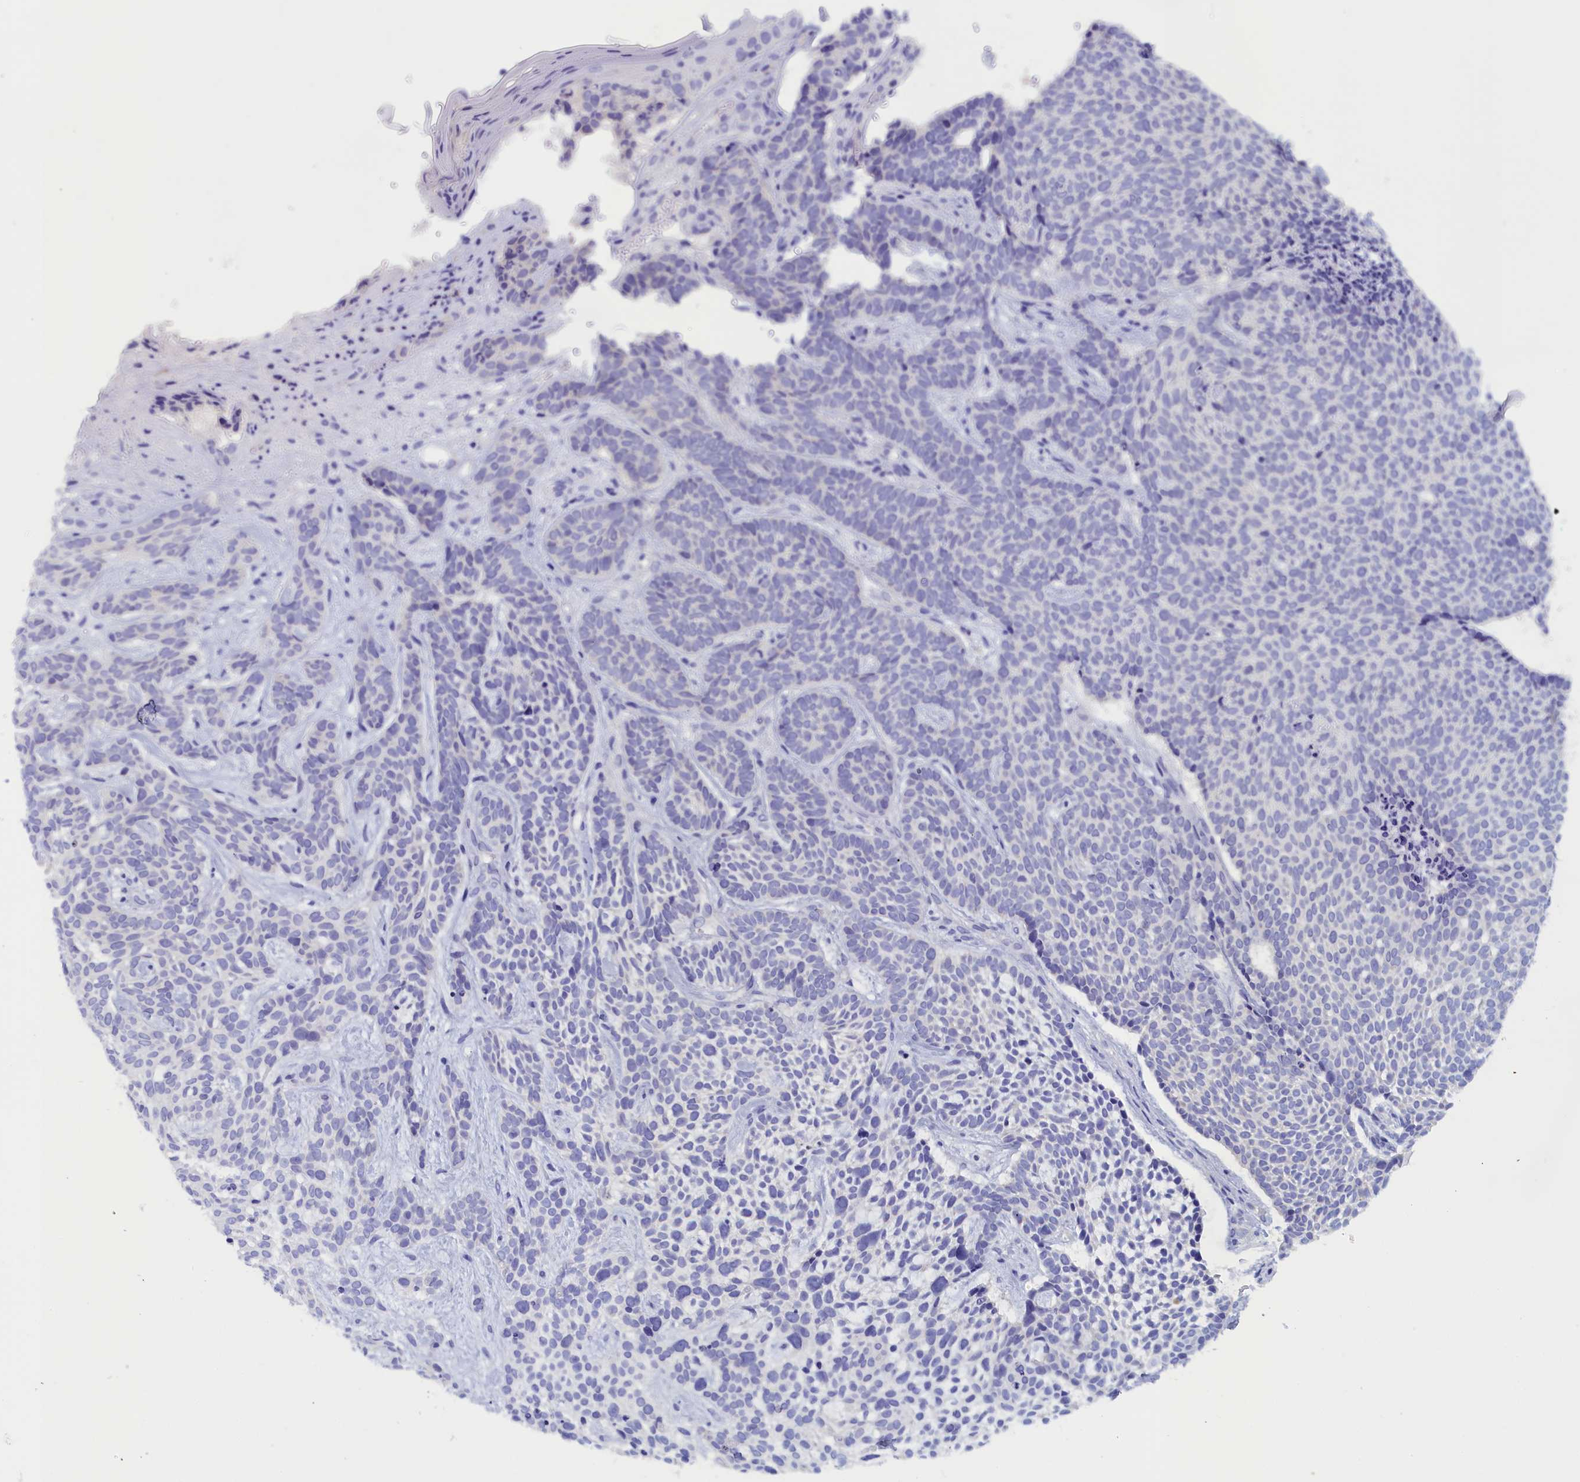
{"staining": {"intensity": "negative", "quantity": "none", "location": "none"}, "tissue": "skin cancer", "cell_type": "Tumor cells", "image_type": "cancer", "snomed": [{"axis": "morphology", "description": "Basal cell carcinoma"}, {"axis": "topography", "description": "Skin"}], "caption": "An IHC image of skin cancer (basal cell carcinoma) is shown. There is no staining in tumor cells of skin cancer (basal cell carcinoma).", "gene": "ANKRD2", "patient": {"sex": "male", "age": 71}}